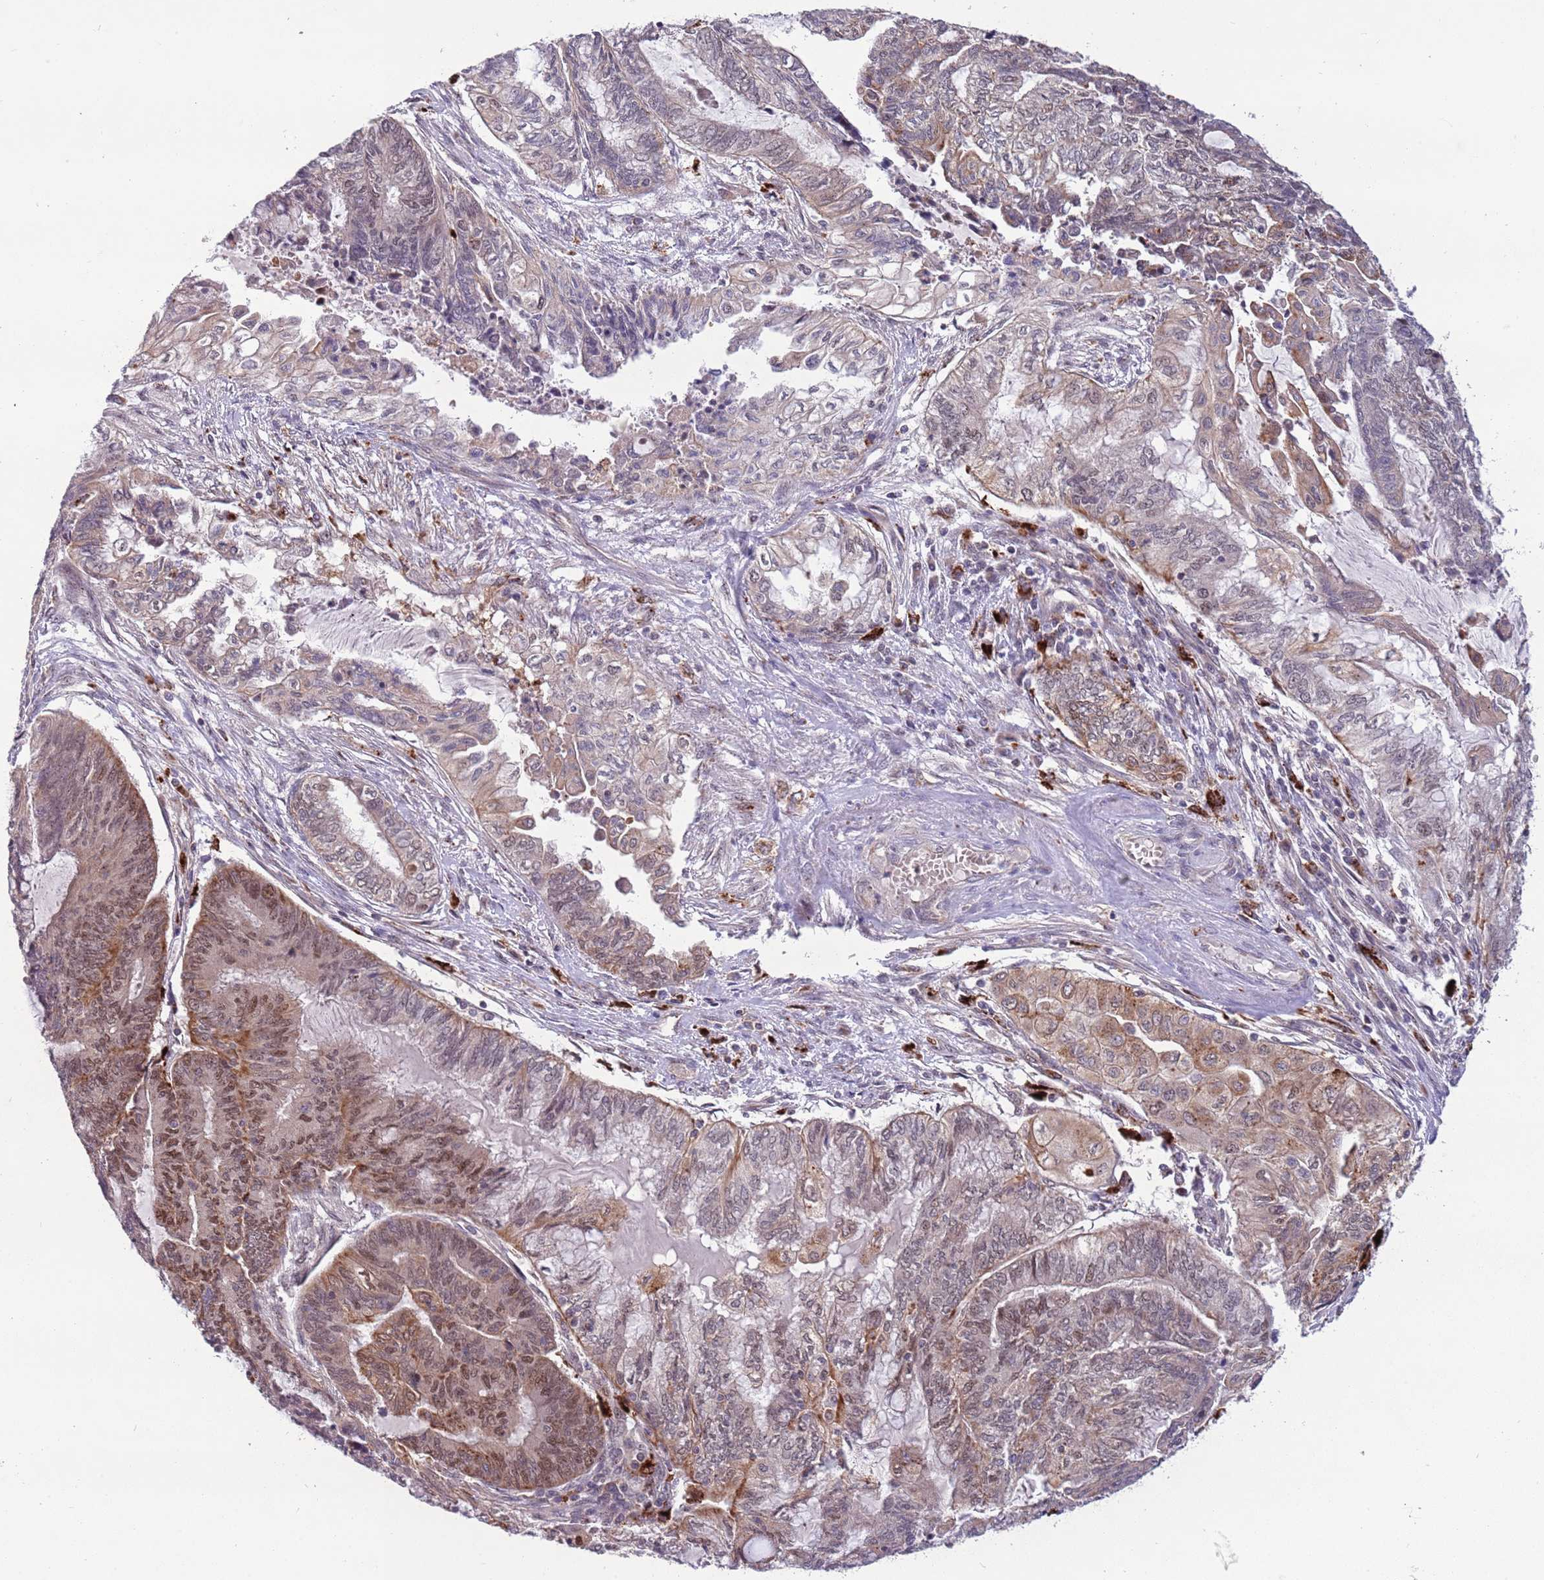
{"staining": {"intensity": "moderate", "quantity": ">75%", "location": "cytoplasmic/membranous,nuclear"}, "tissue": "endometrial cancer", "cell_type": "Tumor cells", "image_type": "cancer", "snomed": [{"axis": "morphology", "description": "Adenocarcinoma, NOS"}, {"axis": "topography", "description": "Uterus"}, {"axis": "topography", "description": "Endometrium"}], "caption": "Protein staining of adenocarcinoma (endometrial) tissue shows moderate cytoplasmic/membranous and nuclear expression in about >75% of tumor cells. Nuclei are stained in blue.", "gene": "TRIM27", "patient": {"sex": "female", "age": 70}}